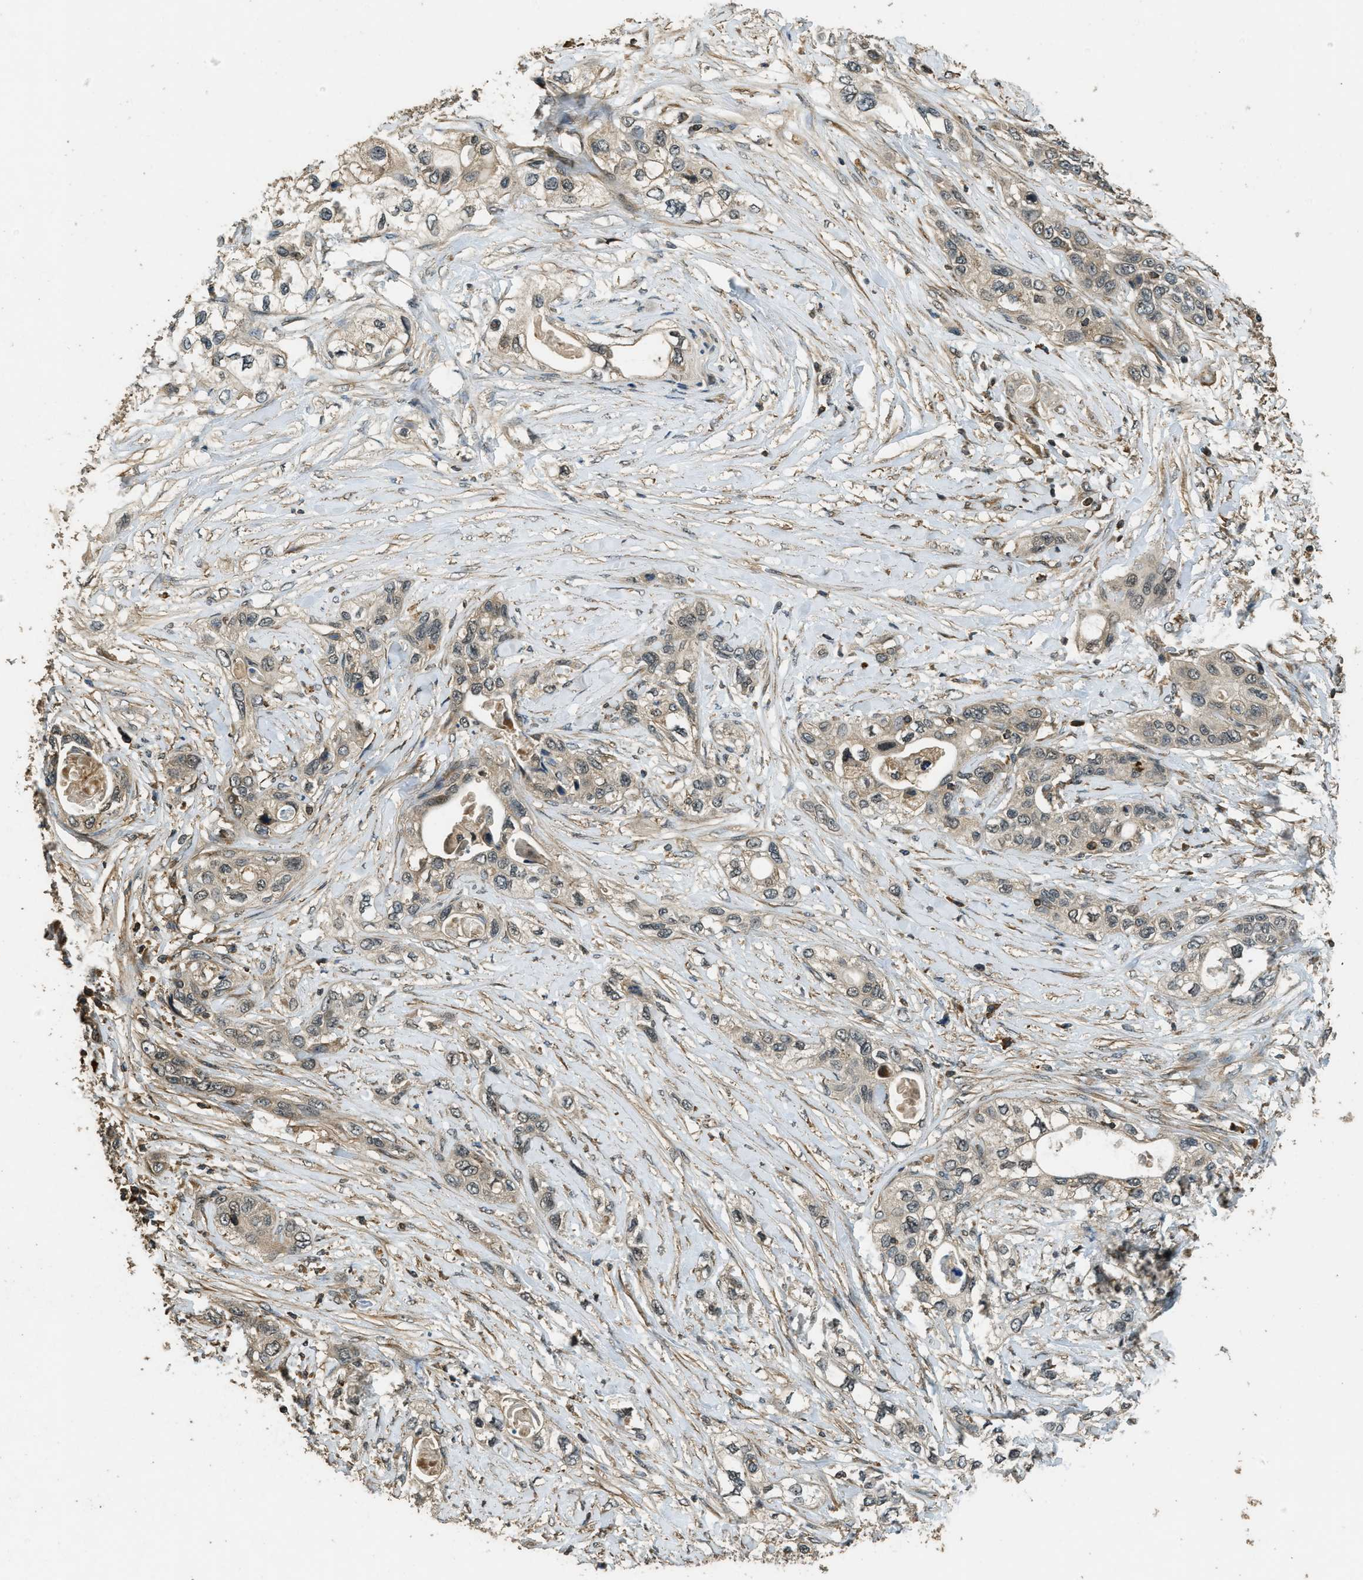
{"staining": {"intensity": "weak", "quantity": ">75%", "location": "cytoplasmic/membranous,nuclear"}, "tissue": "pancreatic cancer", "cell_type": "Tumor cells", "image_type": "cancer", "snomed": [{"axis": "morphology", "description": "Adenocarcinoma, NOS"}, {"axis": "topography", "description": "Pancreas"}], "caption": "An image of adenocarcinoma (pancreatic) stained for a protein reveals weak cytoplasmic/membranous and nuclear brown staining in tumor cells.", "gene": "PPP6R3", "patient": {"sex": "female", "age": 70}}